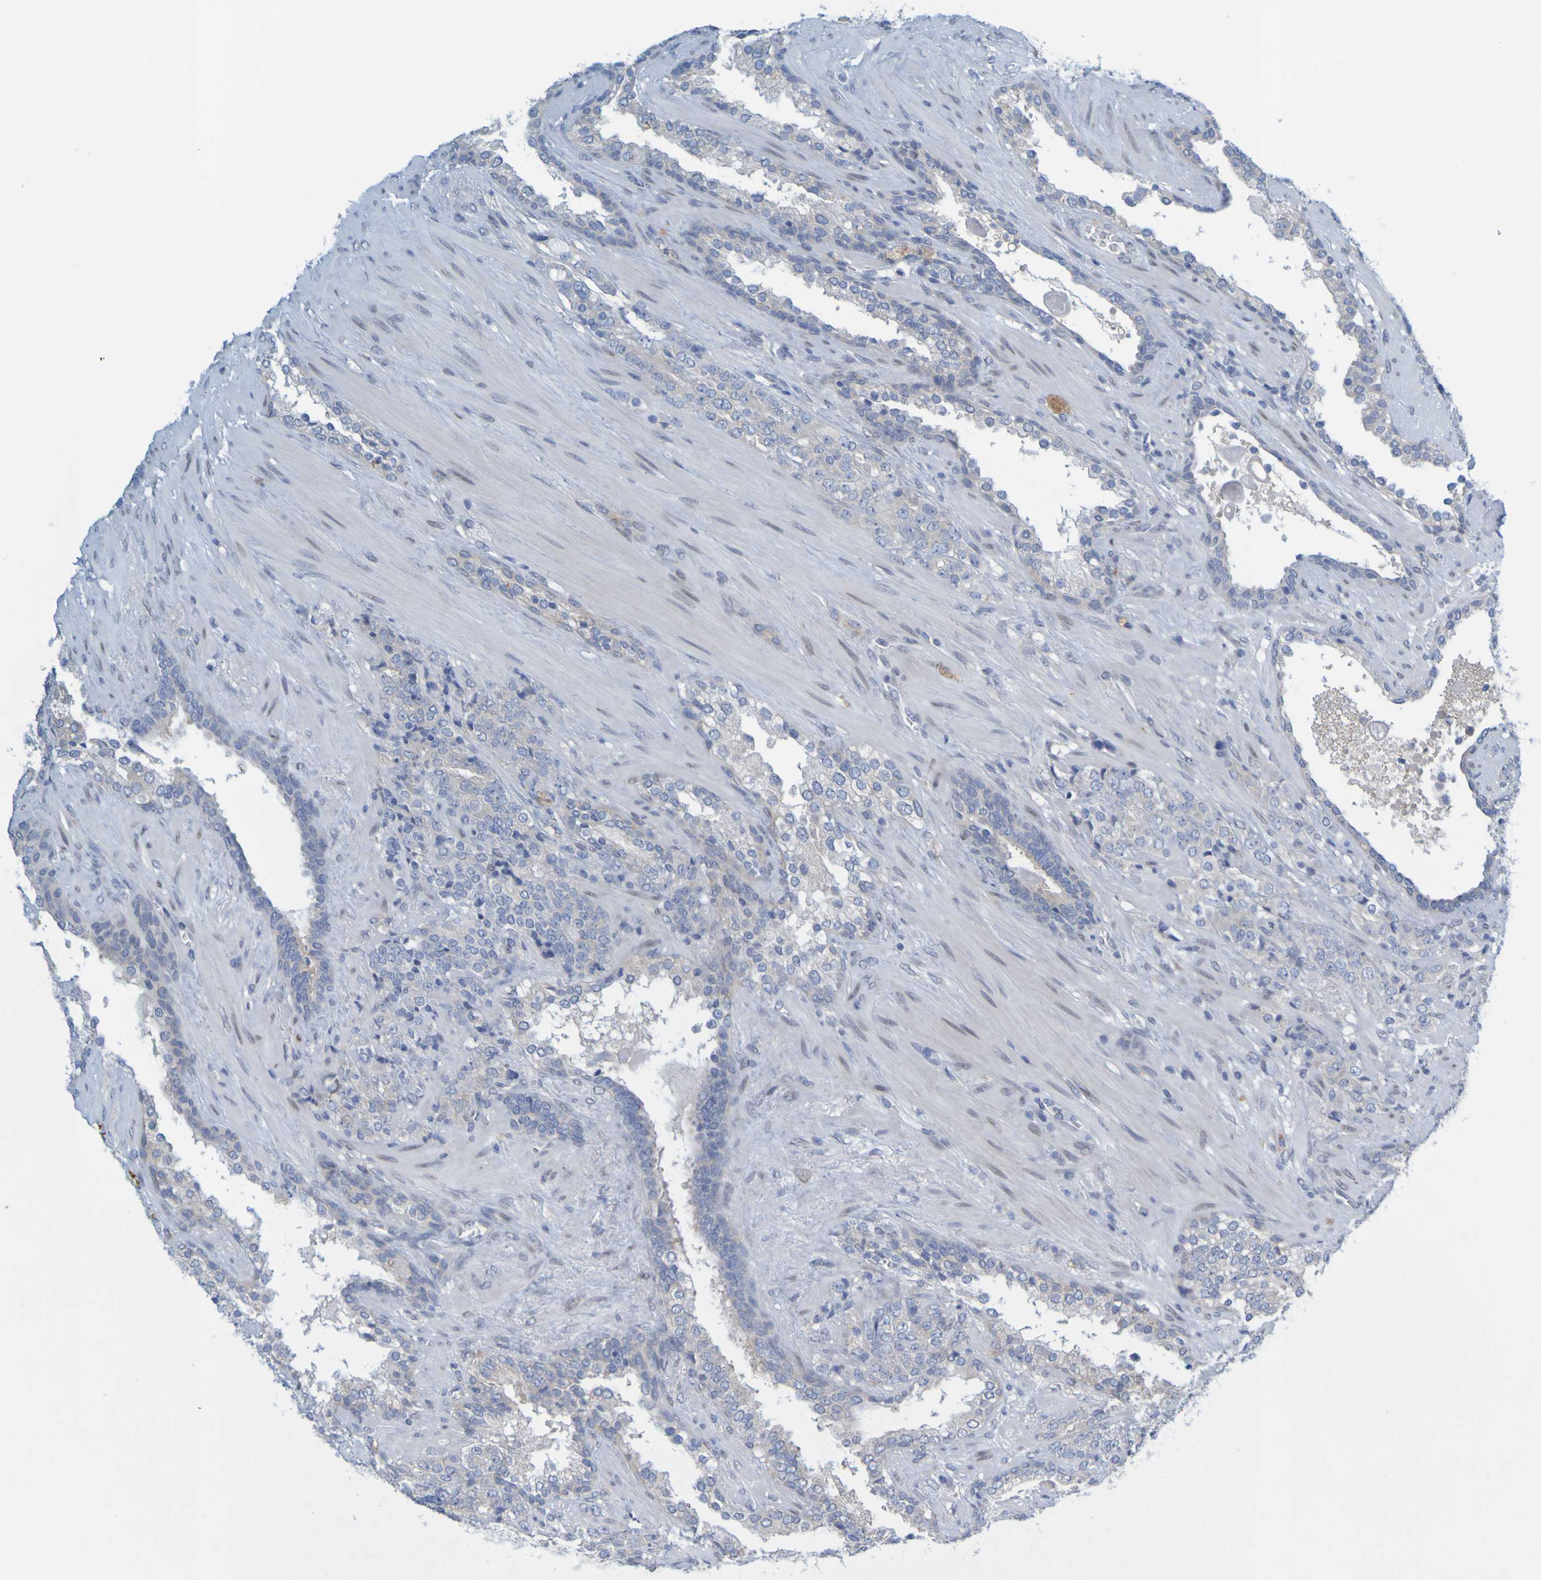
{"staining": {"intensity": "negative", "quantity": "none", "location": "none"}, "tissue": "prostate cancer", "cell_type": "Tumor cells", "image_type": "cancer", "snomed": [{"axis": "morphology", "description": "Adenocarcinoma, High grade"}, {"axis": "topography", "description": "Prostate"}], "caption": "Image shows no protein positivity in tumor cells of prostate cancer tissue. (Immunohistochemistry (ihc), brightfield microscopy, high magnification).", "gene": "MAG", "patient": {"sex": "male", "age": 71}}